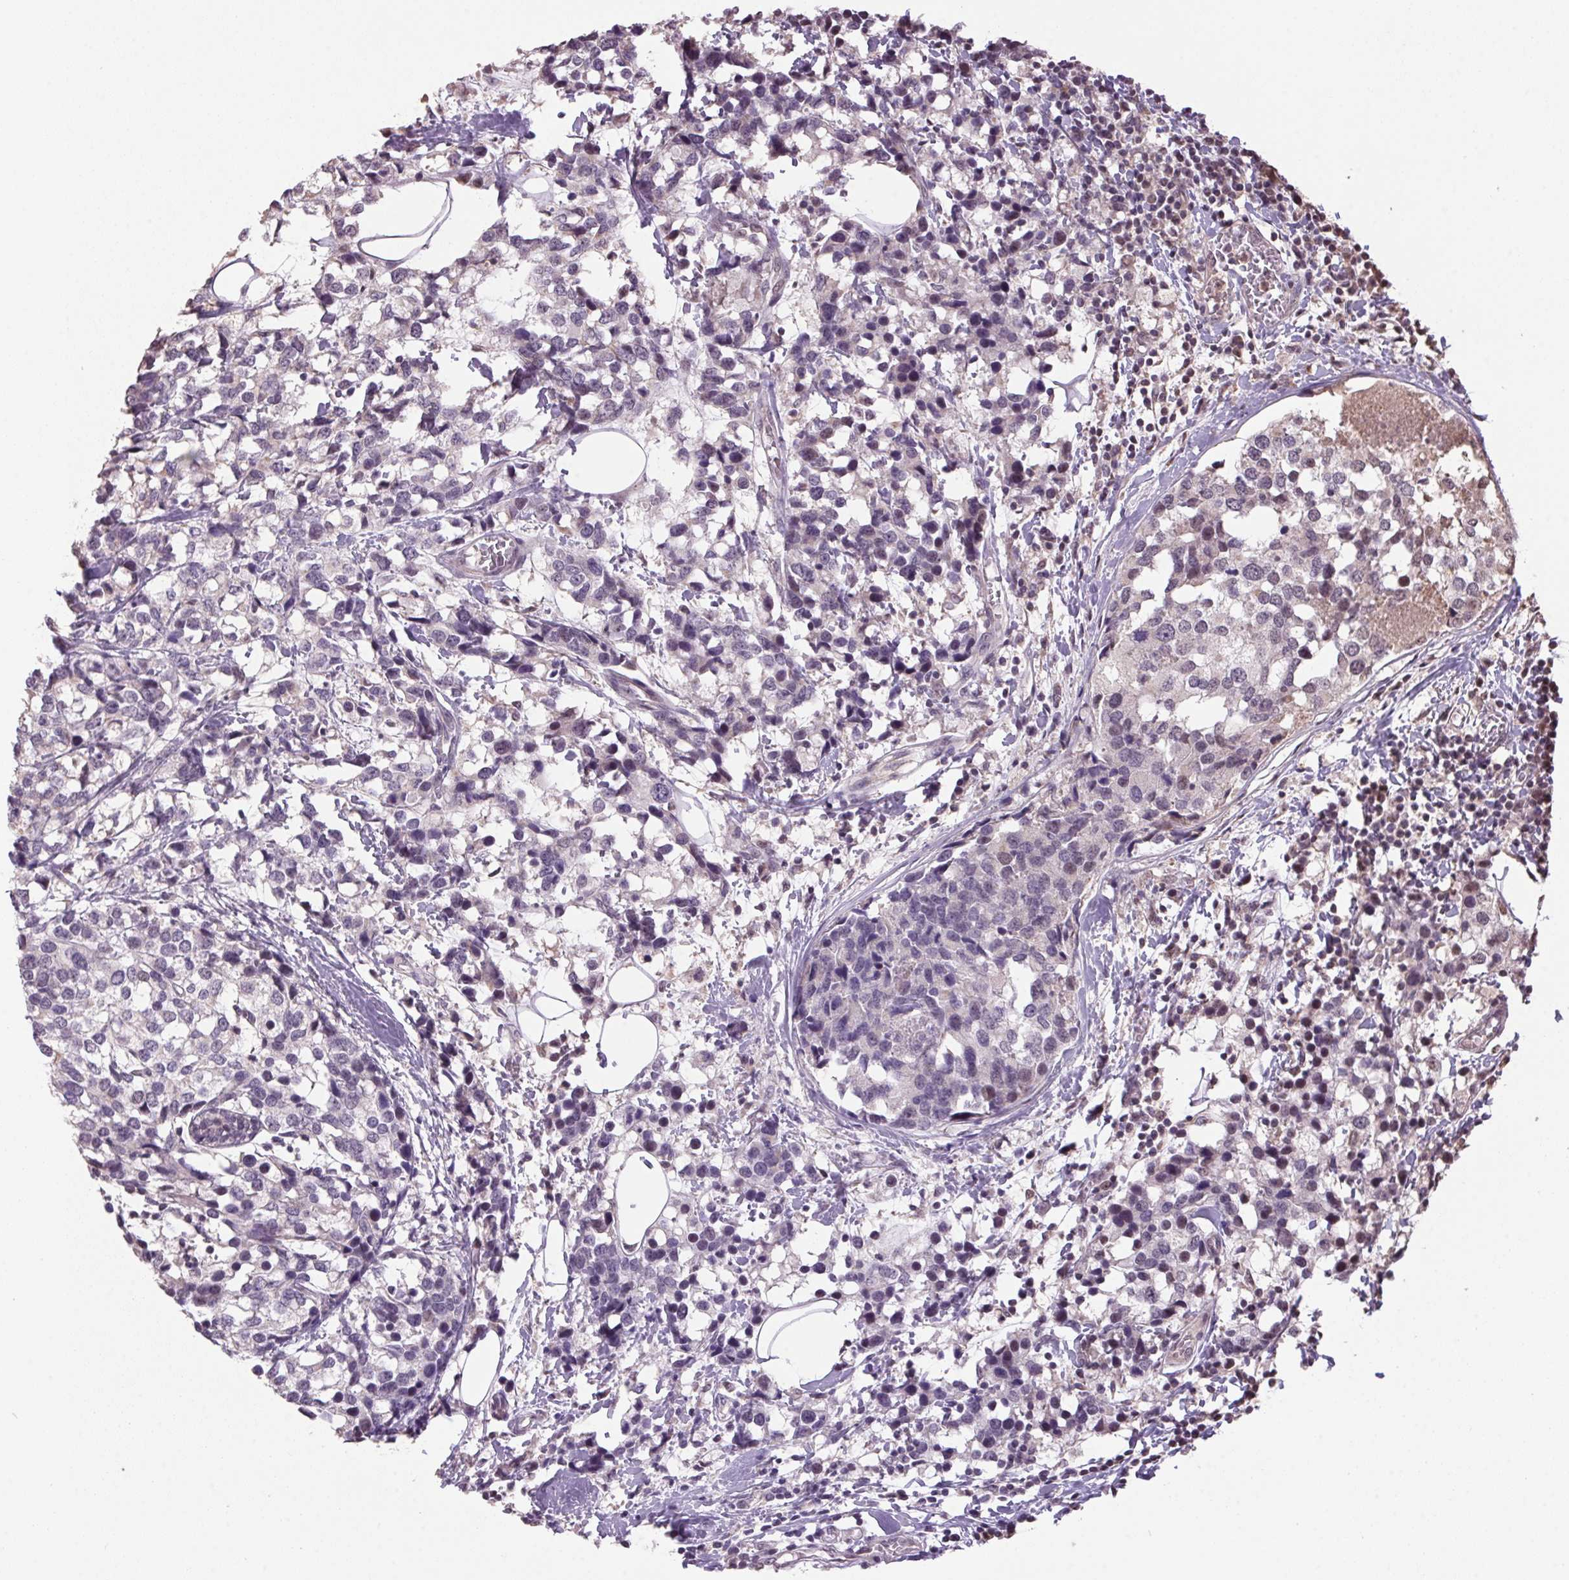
{"staining": {"intensity": "negative", "quantity": "none", "location": "none"}, "tissue": "breast cancer", "cell_type": "Tumor cells", "image_type": "cancer", "snomed": [{"axis": "morphology", "description": "Lobular carcinoma"}, {"axis": "topography", "description": "Breast"}], "caption": "Immunohistochemical staining of human lobular carcinoma (breast) exhibits no significant expression in tumor cells. (DAB IHC with hematoxylin counter stain).", "gene": "VWA3B", "patient": {"sex": "female", "age": 59}}